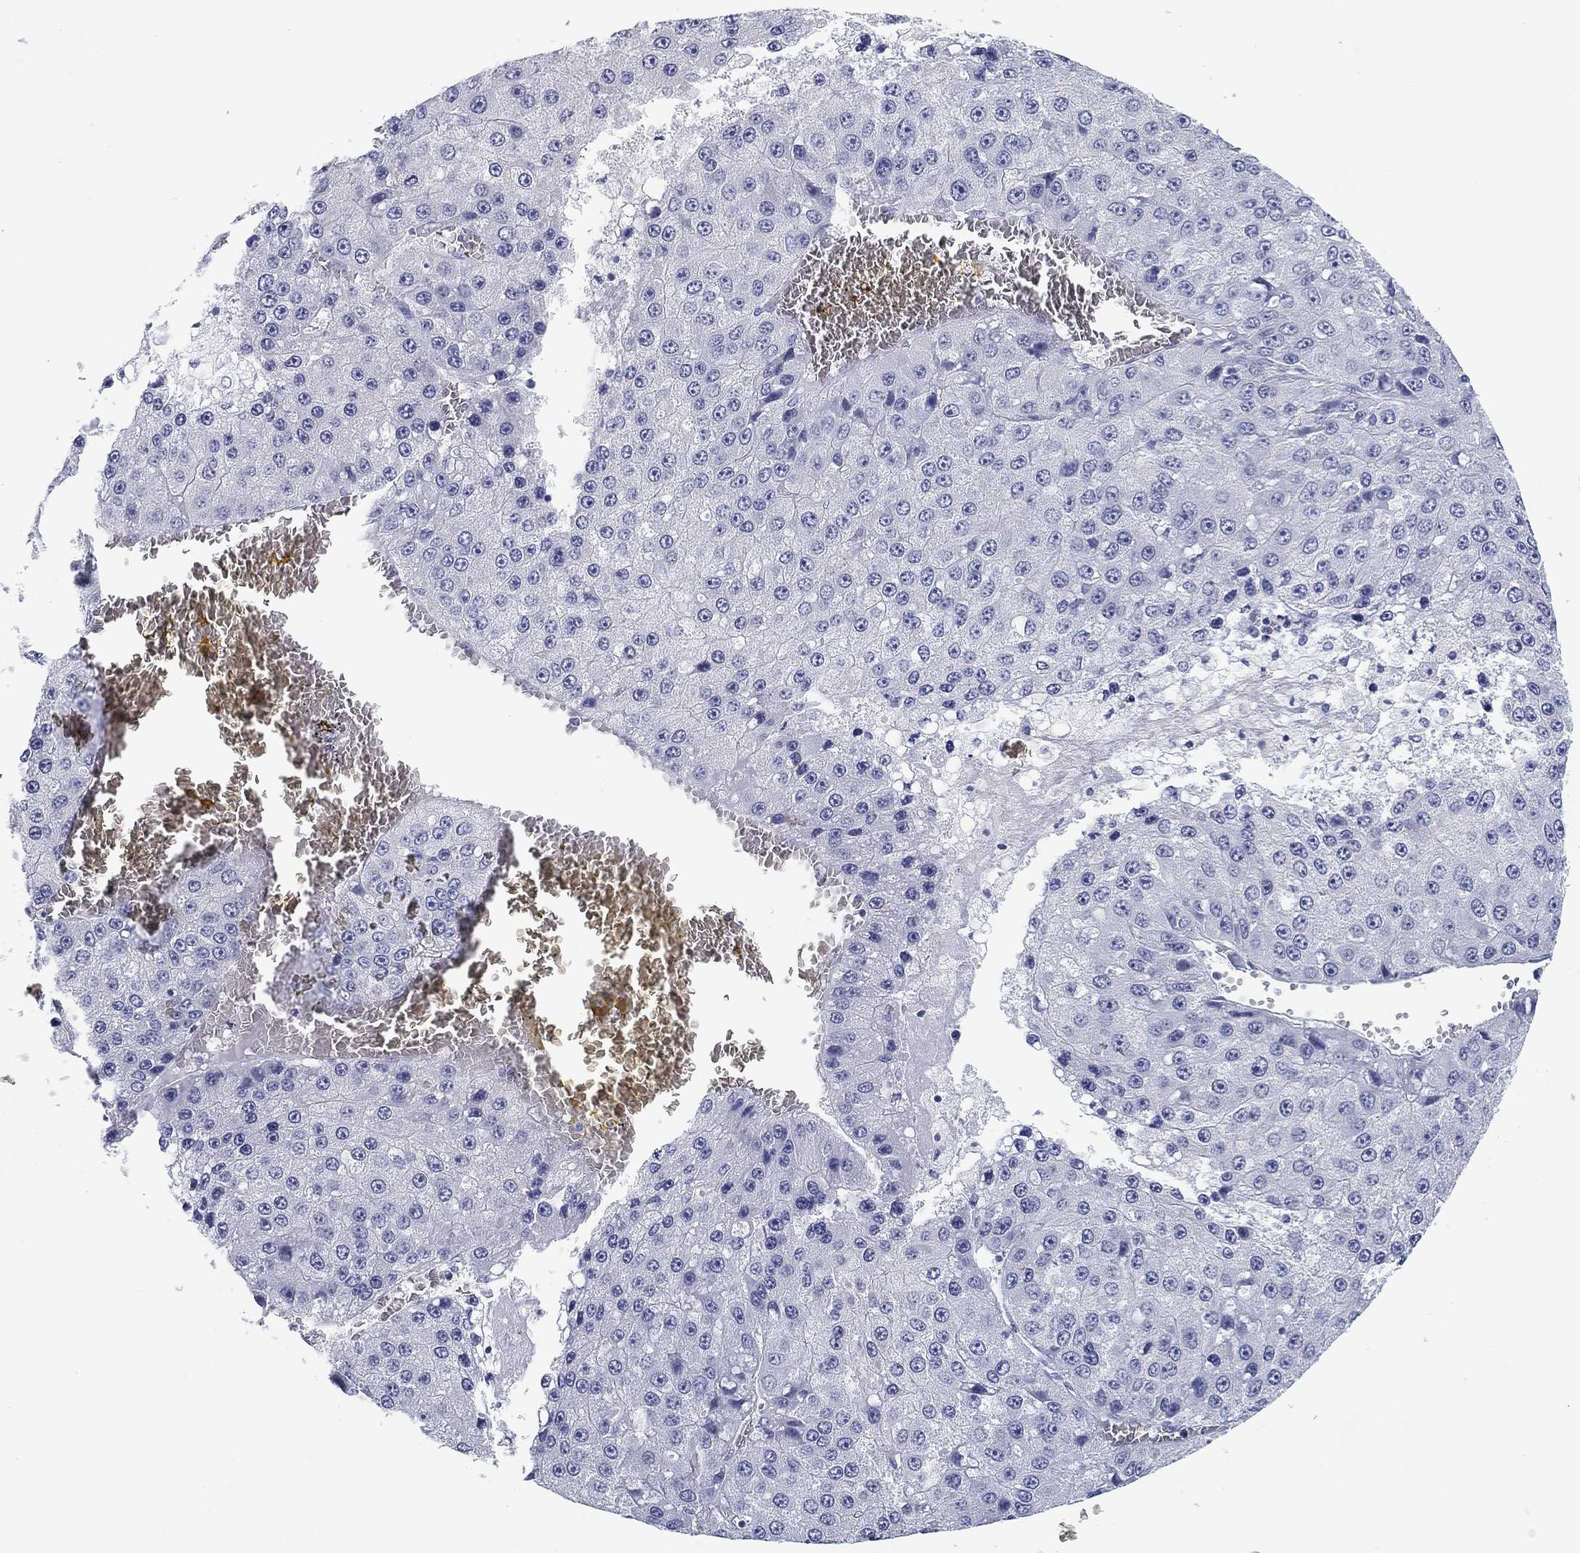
{"staining": {"intensity": "negative", "quantity": "none", "location": "none"}, "tissue": "liver cancer", "cell_type": "Tumor cells", "image_type": "cancer", "snomed": [{"axis": "morphology", "description": "Carcinoma, Hepatocellular, NOS"}, {"axis": "topography", "description": "Liver"}], "caption": "An immunohistochemistry histopathology image of liver hepatocellular carcinoma is shown. There is no staining in tumor cells of liver hepatocellular carcinoma. Brightfield microscopy of immunohistochemistry stained with DAB (brown) and hematoxylin (blue), captured at high magnification.", "gene": "CD79B", "patient": {"sex": "female", "age": 73}}